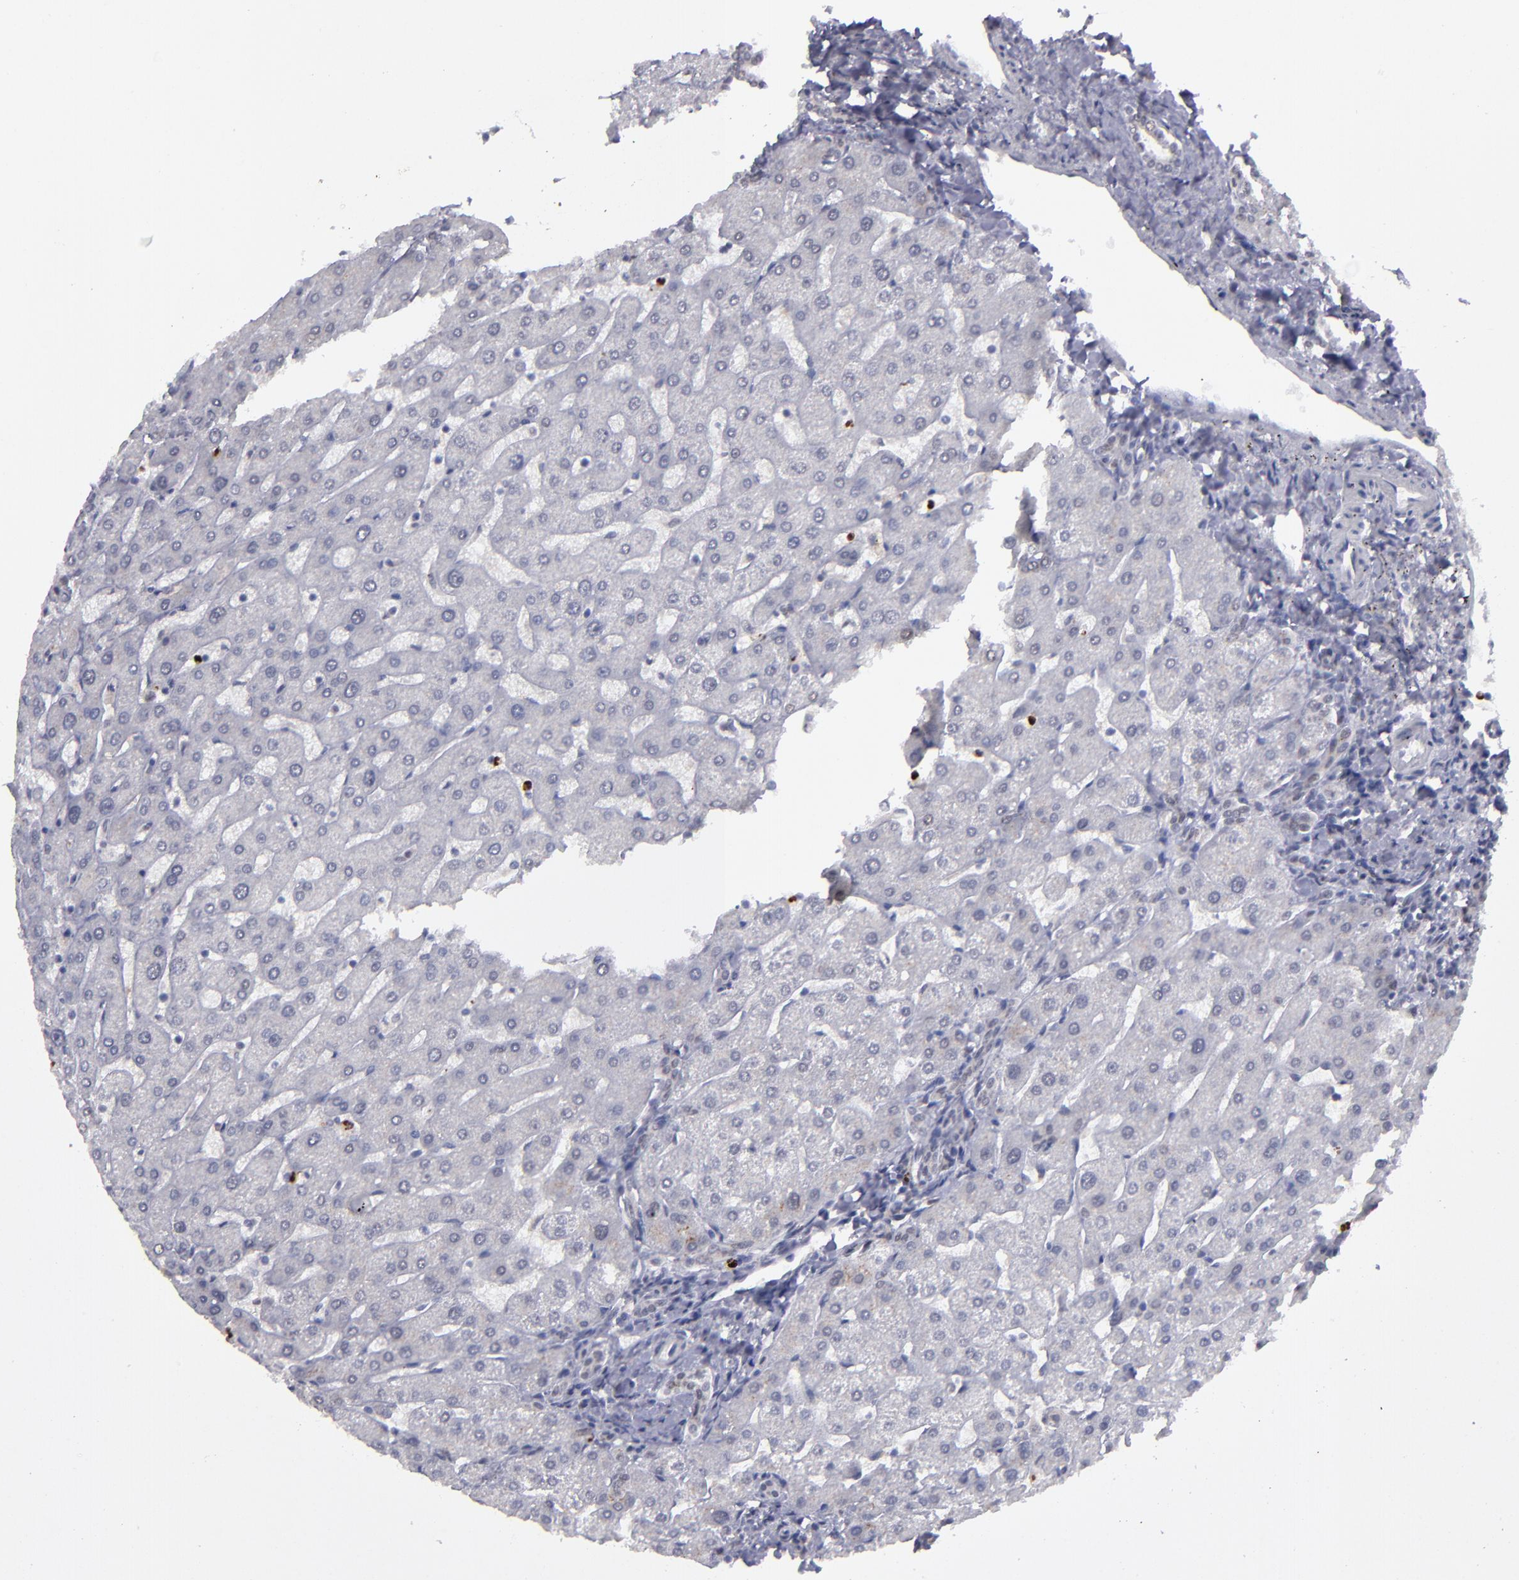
{"staining": {"intensity": "weak", "quantity": "<25%", "location": "cytoplasmic/membranous"}, "tissue": "liver", "cell_type": "Cholangiocytes", "image_type": "normal", "snomed": [{"axis": "morphology", "description": "Normal tissue, NOS"}, {"axis": "topography", "description": "Liver"}], "caption": "Histopathology image shows no protein expression in cholangiocytes of unremarkable liver. The staining is performed using DAB brown chromogen with nuclei counter-stained in using hematoxylin.", "gene": "RREB1", "patient": {"sex": "male", "age": 67}}